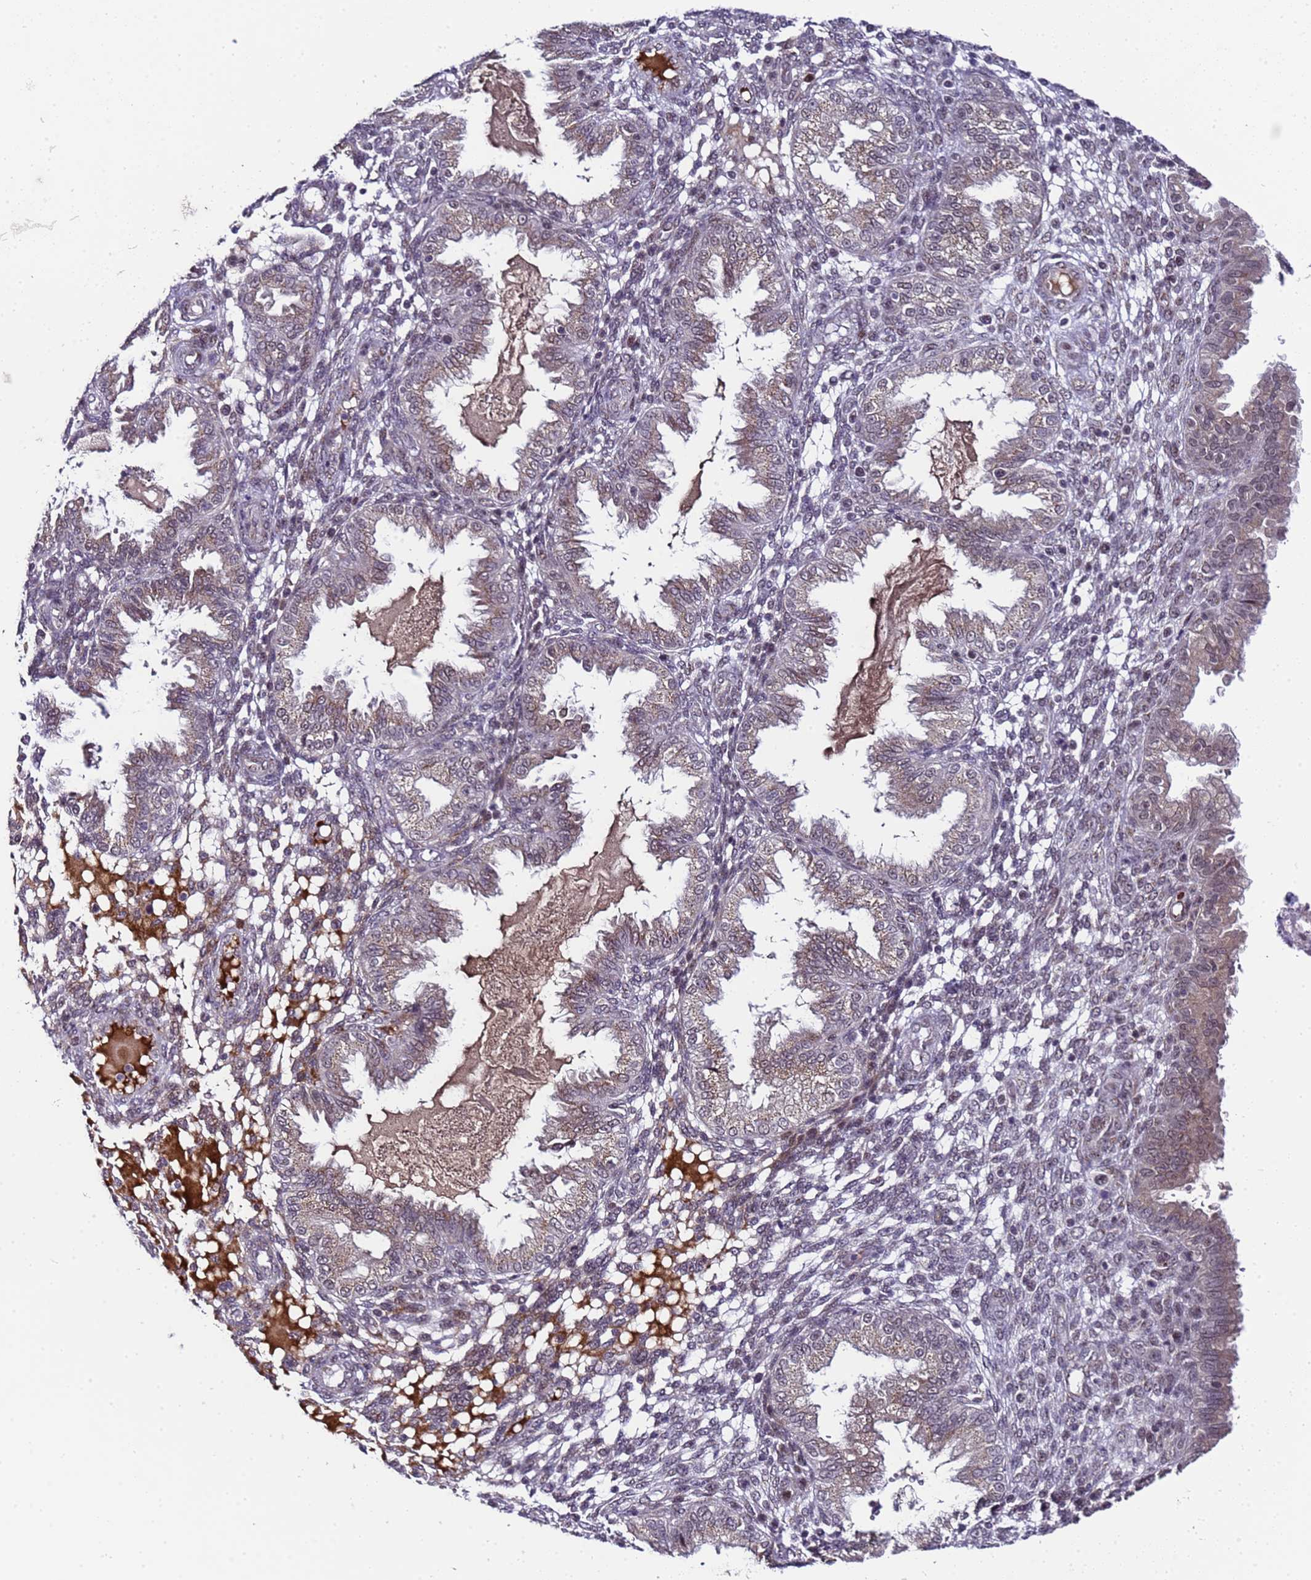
{"staining": {"intensity": "weak", "quantity": "<25%", "location": "cytoplasmic/membranous,nuclear"}, "tissue": "endometrium", "cell_type": "Cells in endometrial stroma", "image_type": "normal", "snomed": [{"axis": "morphology", "description": "Normal tissue, NOS"}, {"axis": "topography", "description": "Endometrium"}], "caption": "Protein analysis of normal endometrium exhibits no significant positivity in cells in endometrial stroma. (Immunohistochemistry, brightfield microscopy, high magnification).", "gene": "C19orf47", "patient": {"sex": "female", "age": 33}}